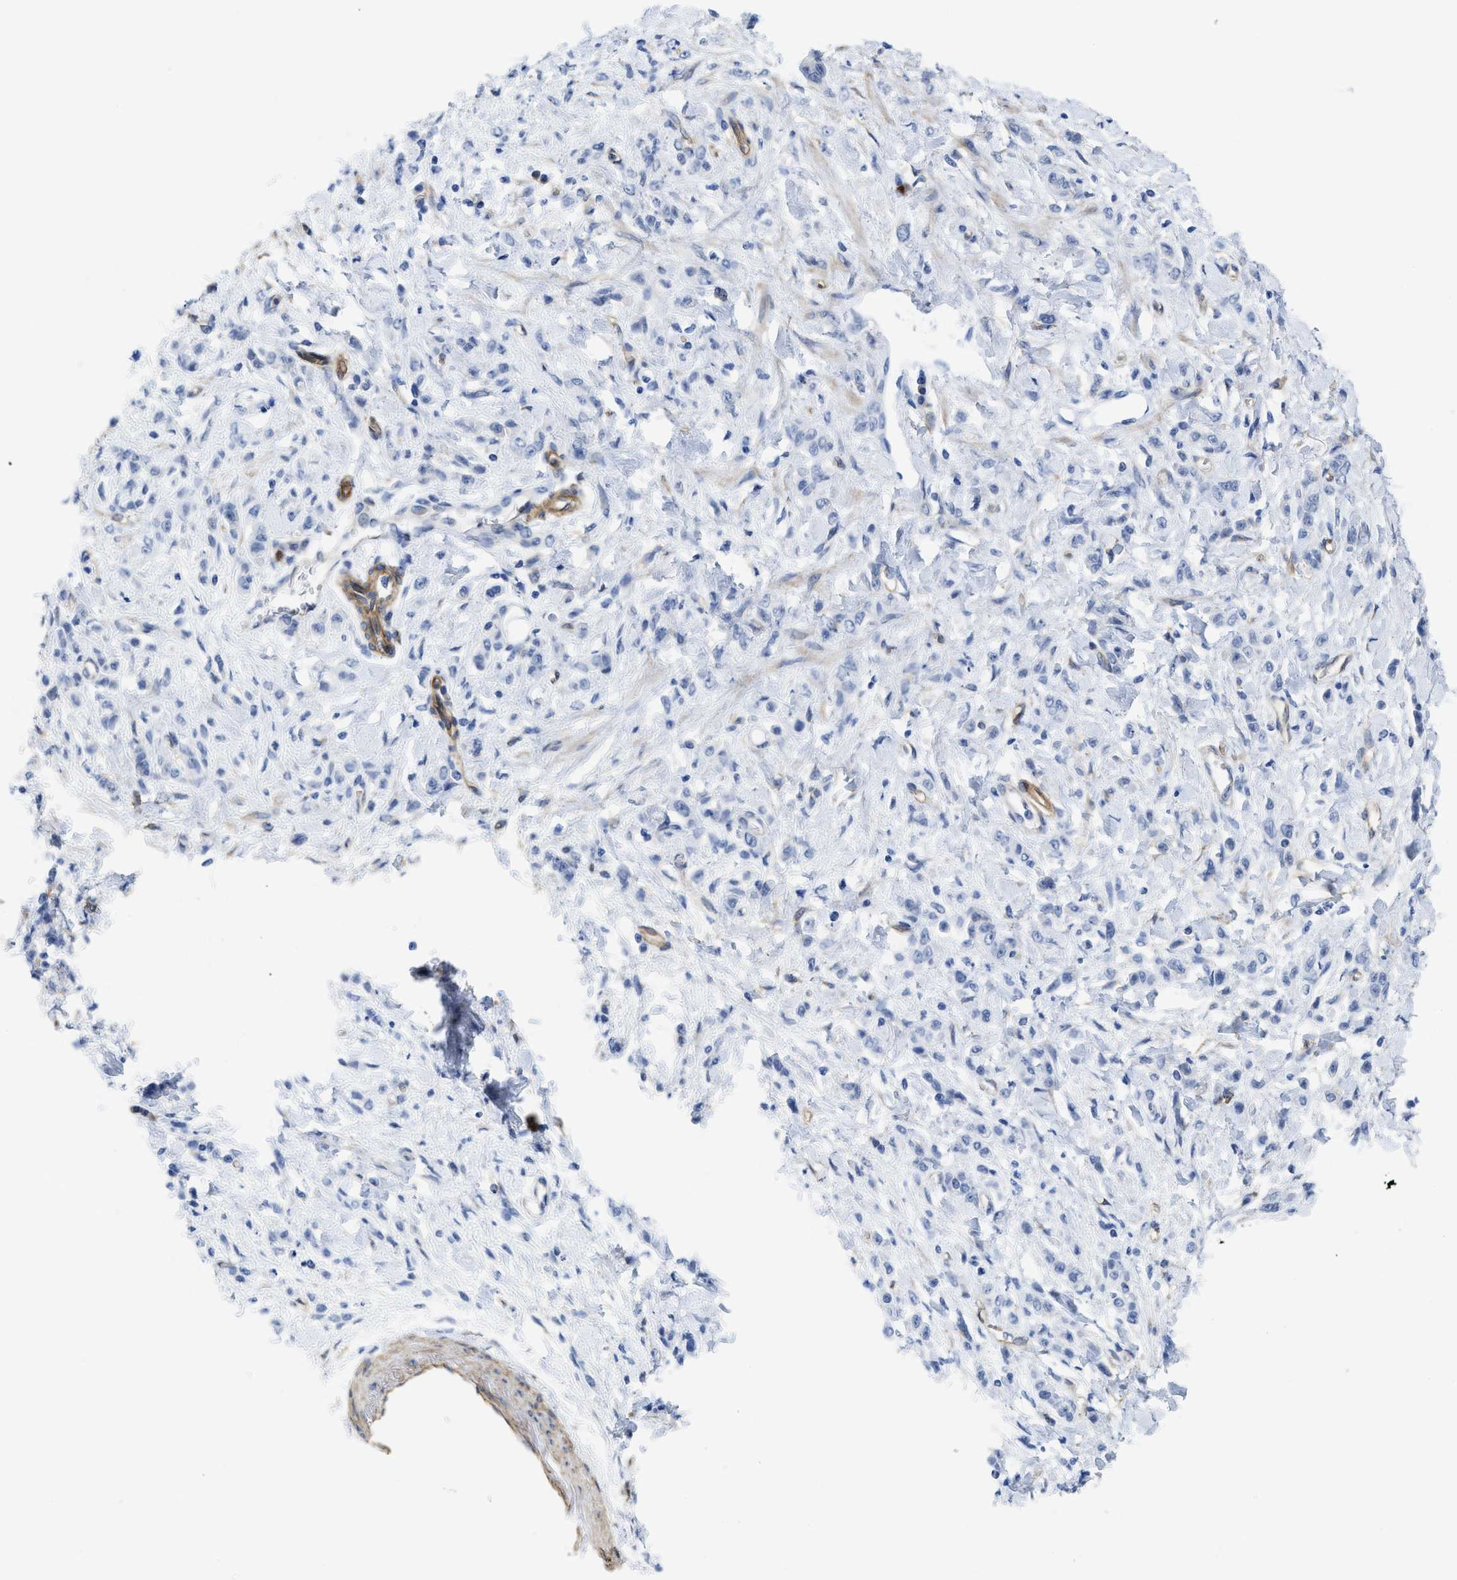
{"staining": {"intensity": "negative", "quantity": "none", "location": "none"}, "tissue": "stomach cancer", "cell_type": "Tumor cells", "image_type": "cancer", "snomed": [{"axis": "morphology", "description": "Normal tissue, NOS"}, {"axis": "morphology", "description": "Adenocarcinoma, NOS"}, {"axis": "topography", "description": "Stomach"}], "caption": "A histopathology image of human stomach cancer (adenocarcinoma) is negative for staining in tumor cells.", "gene": "TUB", "patient": {"sex": "male", "age": 82}}